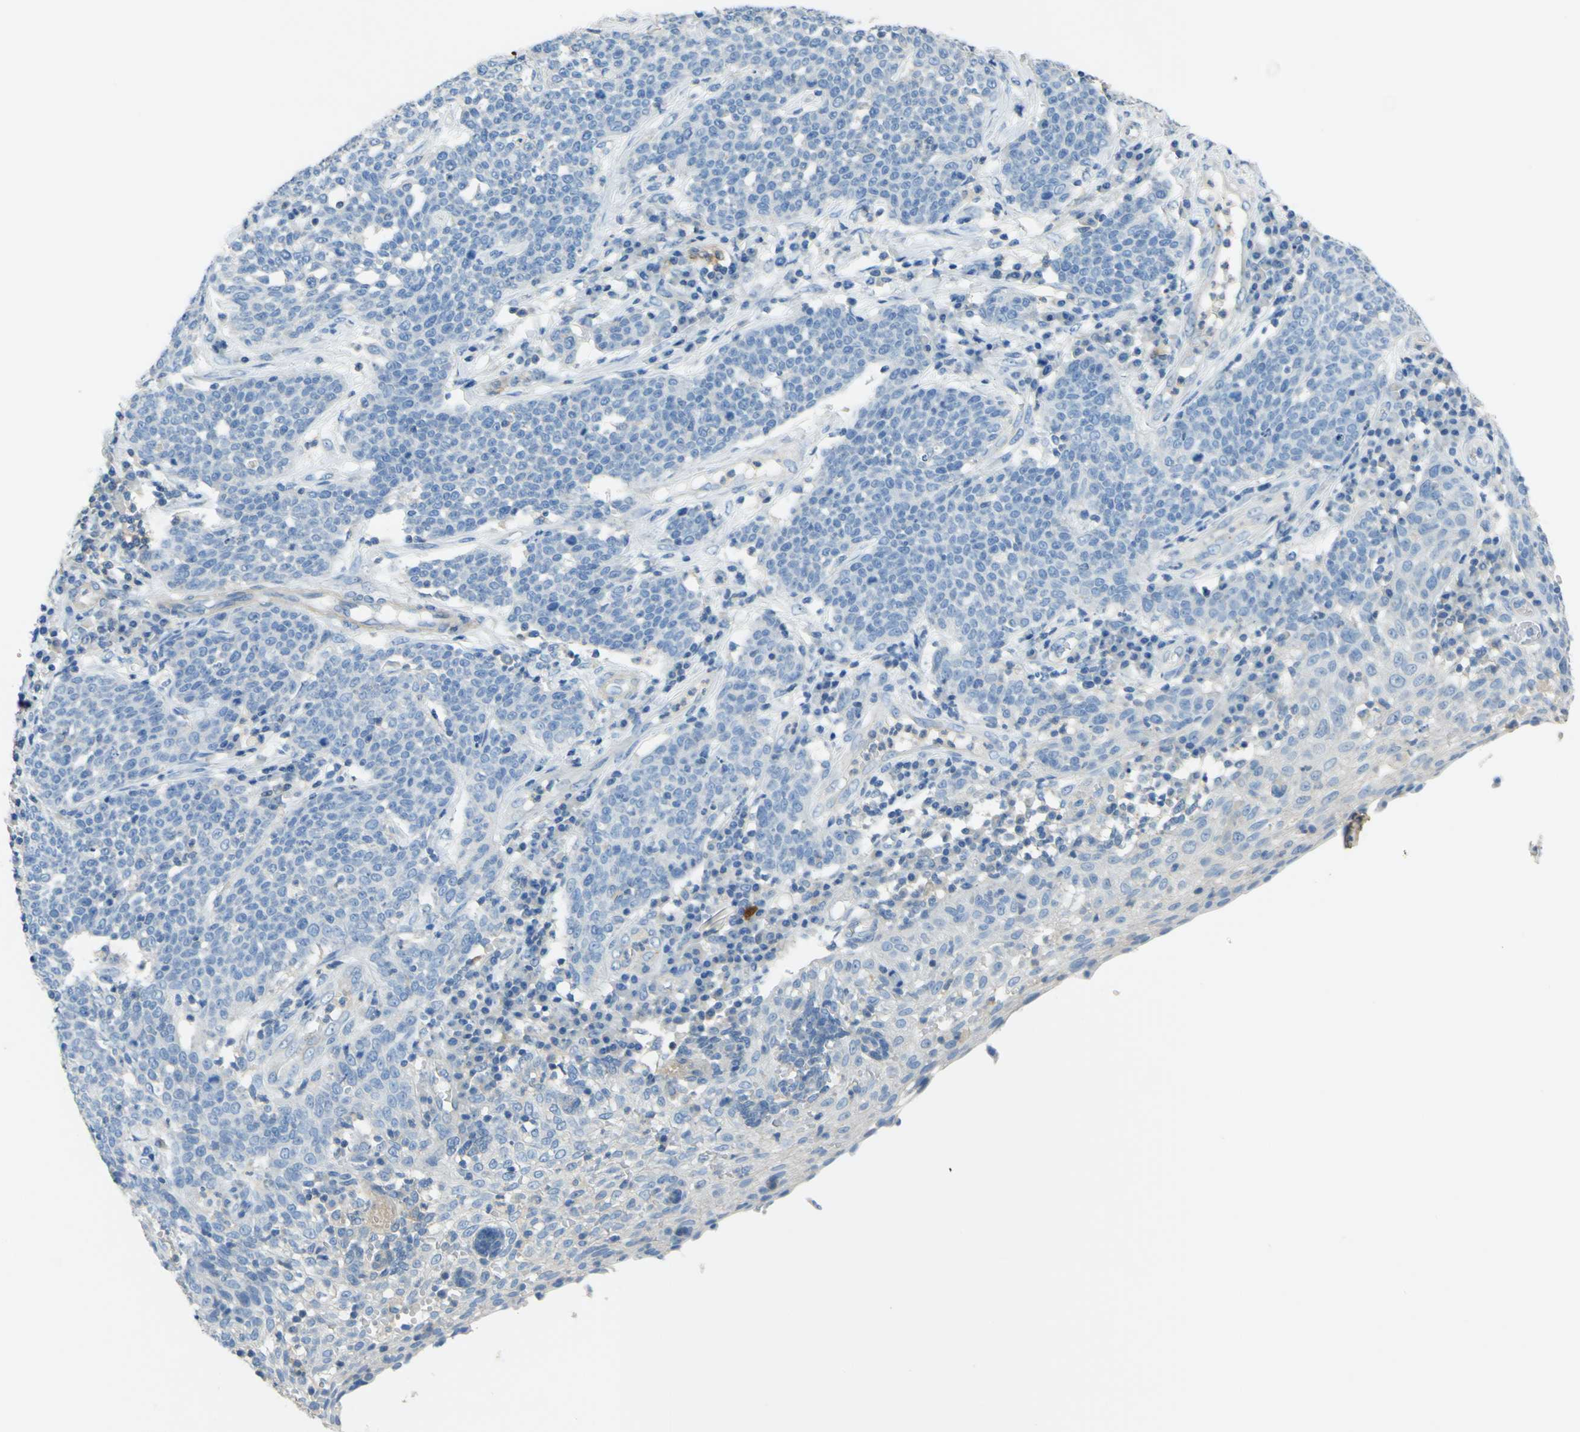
{"staining": {"intensity": "negative", "quantity": "none", "location": "none"}, "tissue": "cervical cancer", "cell_type": "Tumor cells", "image_type": "cancer", "snomed": [{"axis": "morphology", "description": "Squamous cell carcinoma, NOS"}, {"axis": "topography", "description": "Cervix"}], "caption": "Immunohistochemical staining of human squamous cell carcinoma (cervical) demonstrates no significant expression in tumor cells. (Brightfield microscopy of DAB (3,3'-diaminobenzidine) immunohistochemistry at high magnification).", "gene": "OGN", "patient": {"sex": "female", "age": 34}}